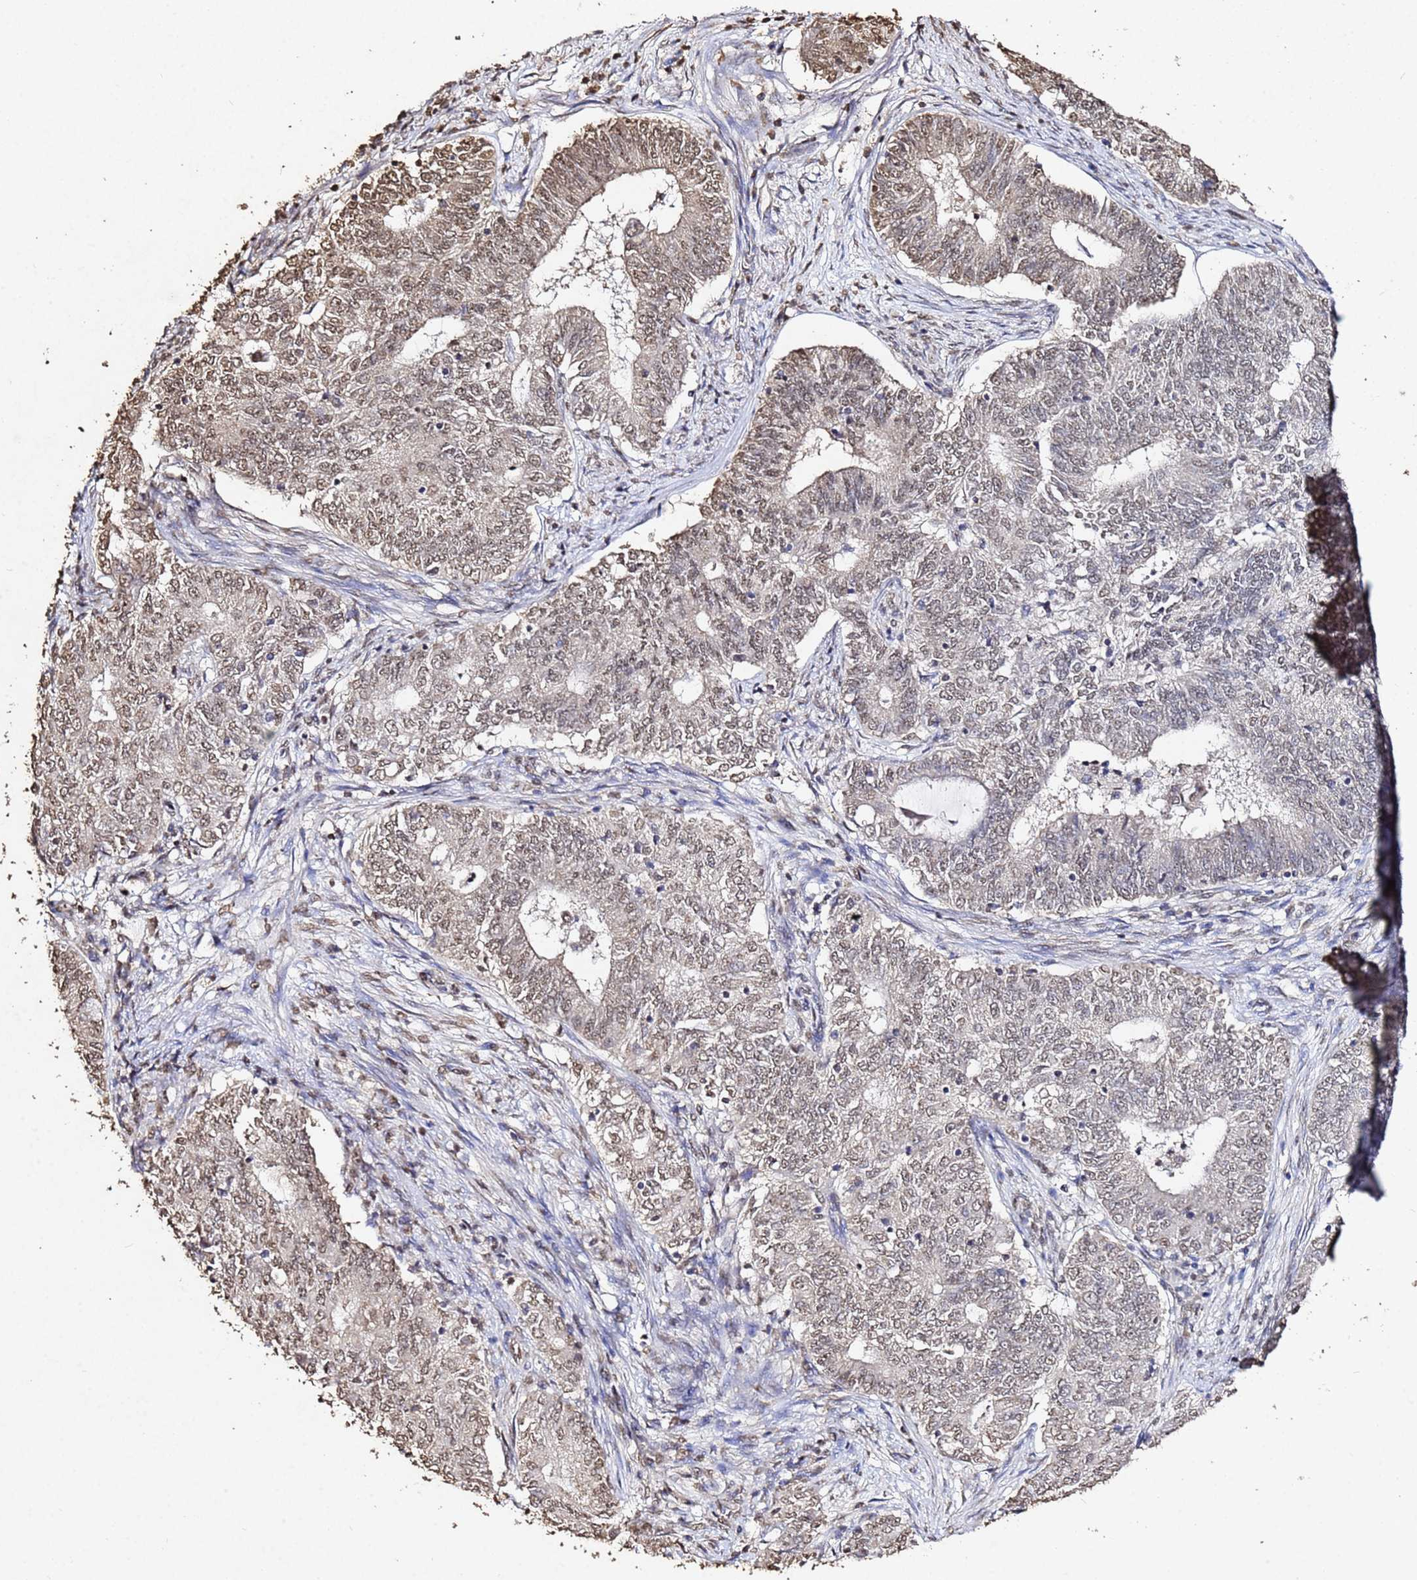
{"staining": {"intensity": "moderate", "quantity": ">75%", "location": "nuclear"}, "tissue": "endometrial cancer", "cell_type": "Tumor cells", "image_type": "cancer", "snomed": [{"axis": "morphology", "description": "Adenocarcinoma, NOS"}, {"axis": "topography", "description": "Endometrium"}], "caption": "A brown stain labels moderate nuclear staining of a protein in endometrial cancer (adenocarcinoma) tumor cells.", "gene": "MYOCD", "patient": {"sex": "female", "age": 62}}